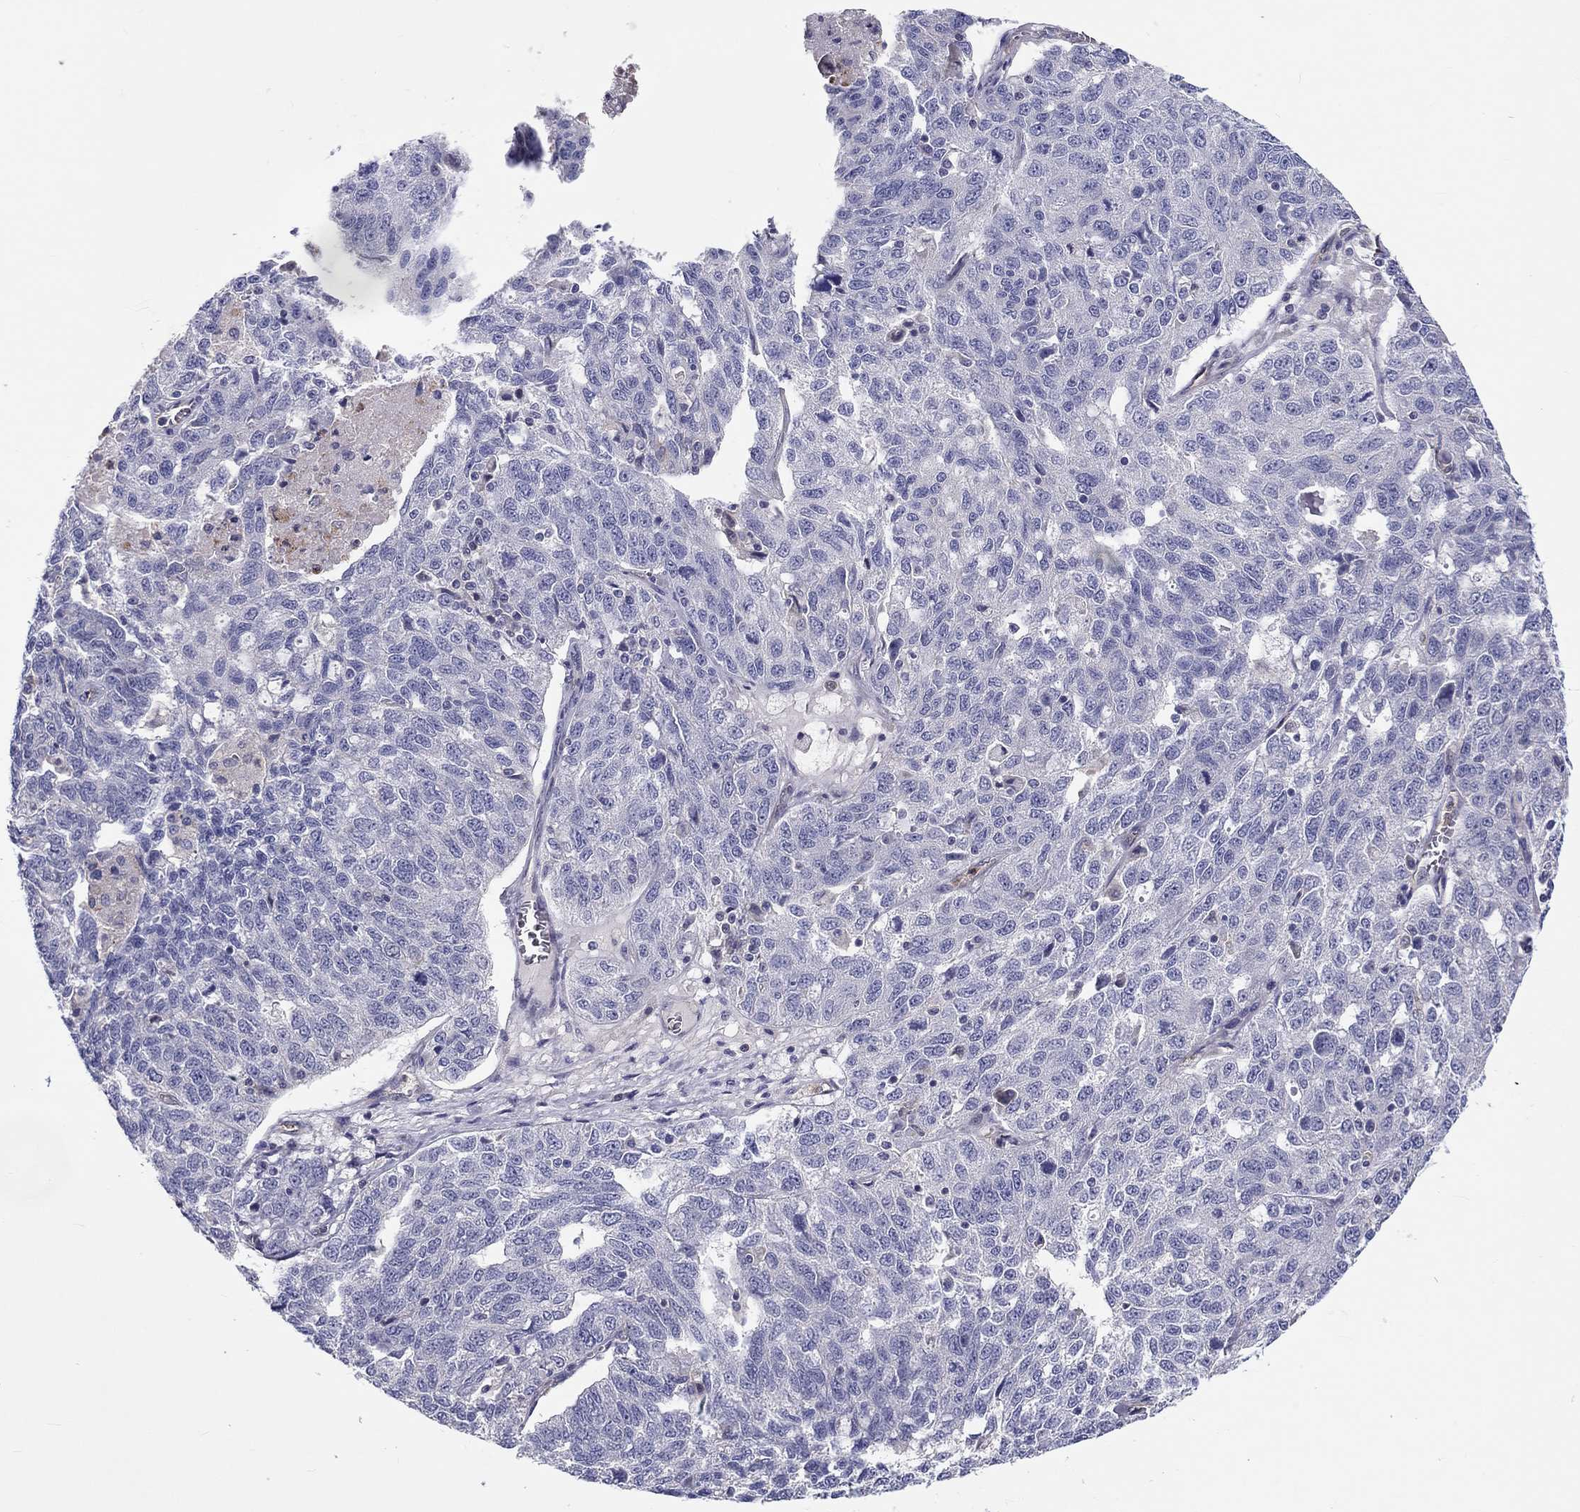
{"staining": {"intensity": "negative", "quantity": "none", "location": "none"}, "tissue": "ovarian cancer", "cell_type": "Tumor cells", "image_type": "cancer", "snomed": [{"axis": "morphology", "description": "Cystadenocarcinoma, serous, NOS"}, {"axis": "topography", "description": "Ovary"}], "caption": "Tumor cells are negative for brown protein staining in ovarian cancer.", "gene": "ABCG4", "patient": {"sex": "female", "age": 71}}